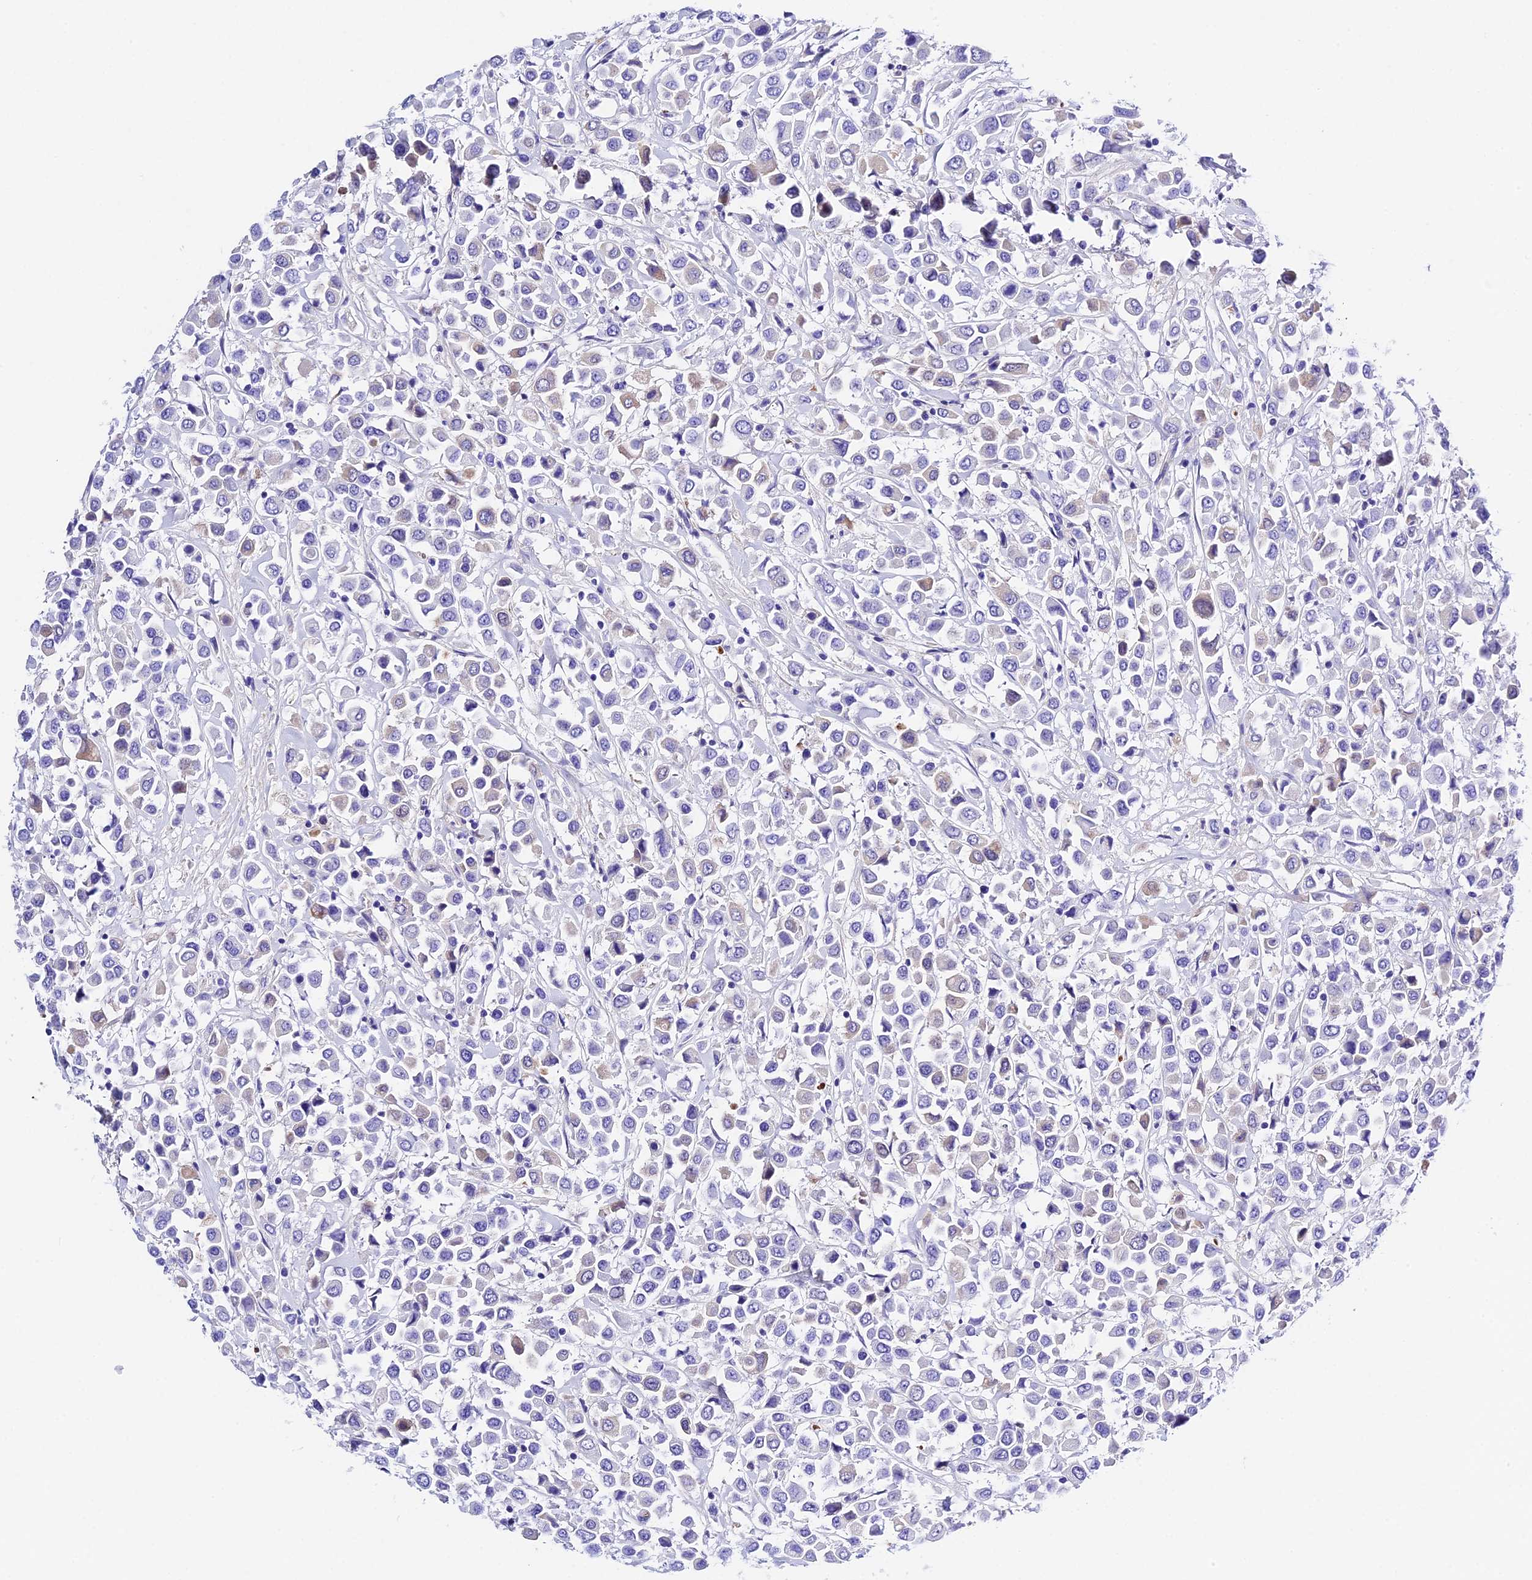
{"staining": {"intensity": "negative", "quantity": "none", "location": "none"}, "tissue": "breast cancer", "cell_type": "Tumor cells", "image_type": "cancer", "snomed": [{"axis": "morphology", "description": "Duct carcinoma"}, {"axis": "topography", "description": "Breast"}], "caption": "Breast infiltrating ductal carcinoma was stained to show a protein in brown. There is no significant staining in tumor cells. (Brightfield microscopy of DAB IHC at high magnification).", "gene": "PSG11", "patient": {"sex": "female", "age": 61}}